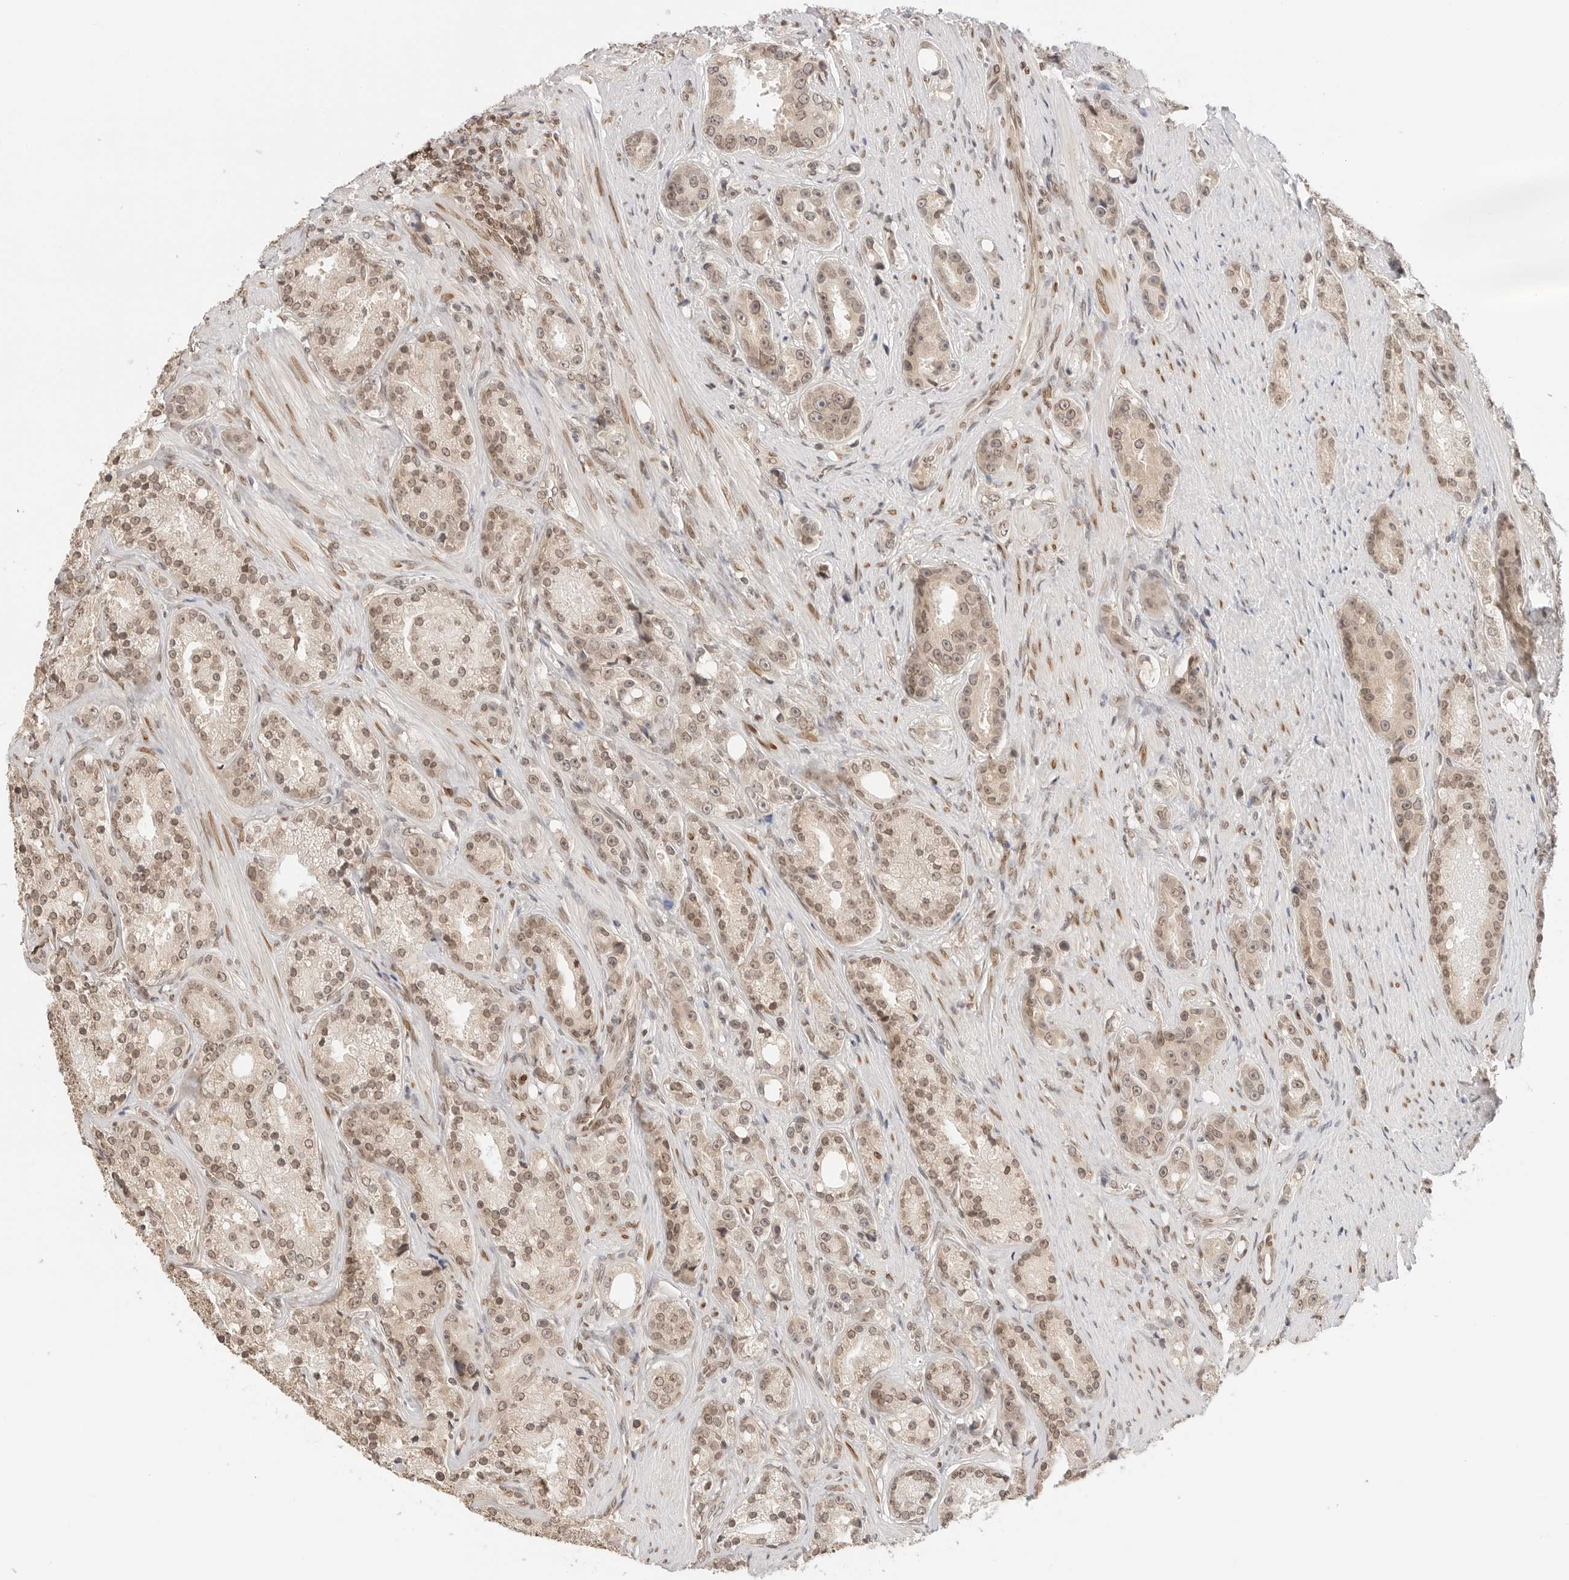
{"staining": {"intensity": "weak", "quantity": ">75%", "location": "nuclear"}, "tissue": "prostate cancer", "cell_type": "Tumor cells", "image_type": "cancer", "snomed": [{"axis": "morphology", "description": "Adenocarcinoma, High grade"}, {"axis": "topography", "description": "Prostate"}], "caption": "A brown stain highlights weak nuclear positivity of a protein in prostate cancer tumor cells.", "gene": "POLH", "patient": {"sex": "male", "age": 60}}